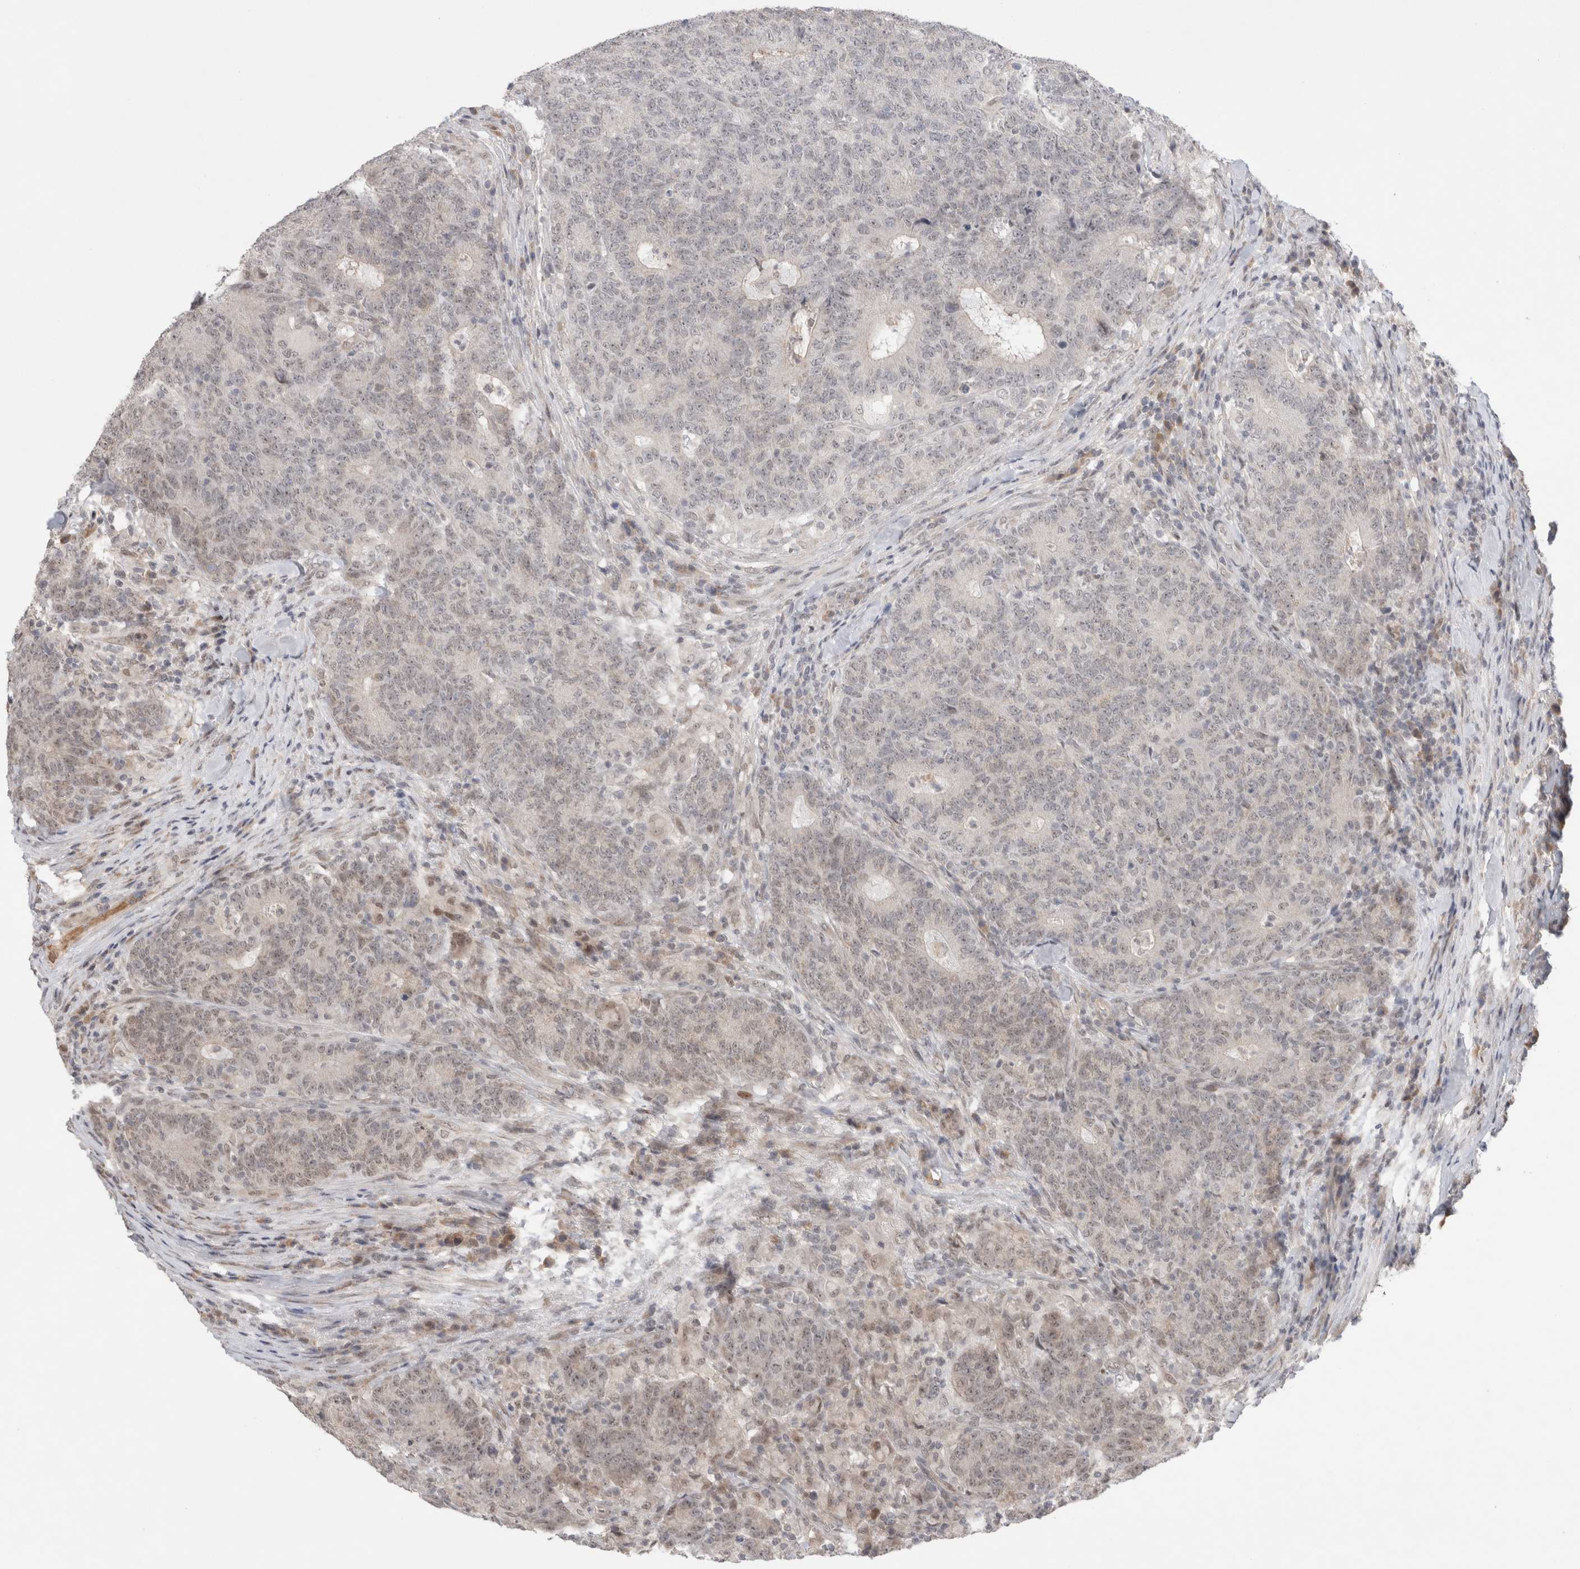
{"staining": {"intensity": "weak", "quantity": "25%-75%", "location": "nuclear"}, "tissue": "colorectal cancer", "cell_type": "Tumor cells", "image_type": "cancer", "snomed": [{"axis": "morphology", "description": "Normal tissue, NOS"}, {"axis": "morphology", "description": "Adenocarcinoma, NOS"}, {"axis": "topography", "description": "Colon"}], "caption": "This image displays immunohistochemistry staining of colorectal cancer (adenocarcinoma), with low weak nuclear expression in approximately 25%-75% of tumor cells.", "gene": "SYDE2", "patient": {"sex": "female", "age": 75}}